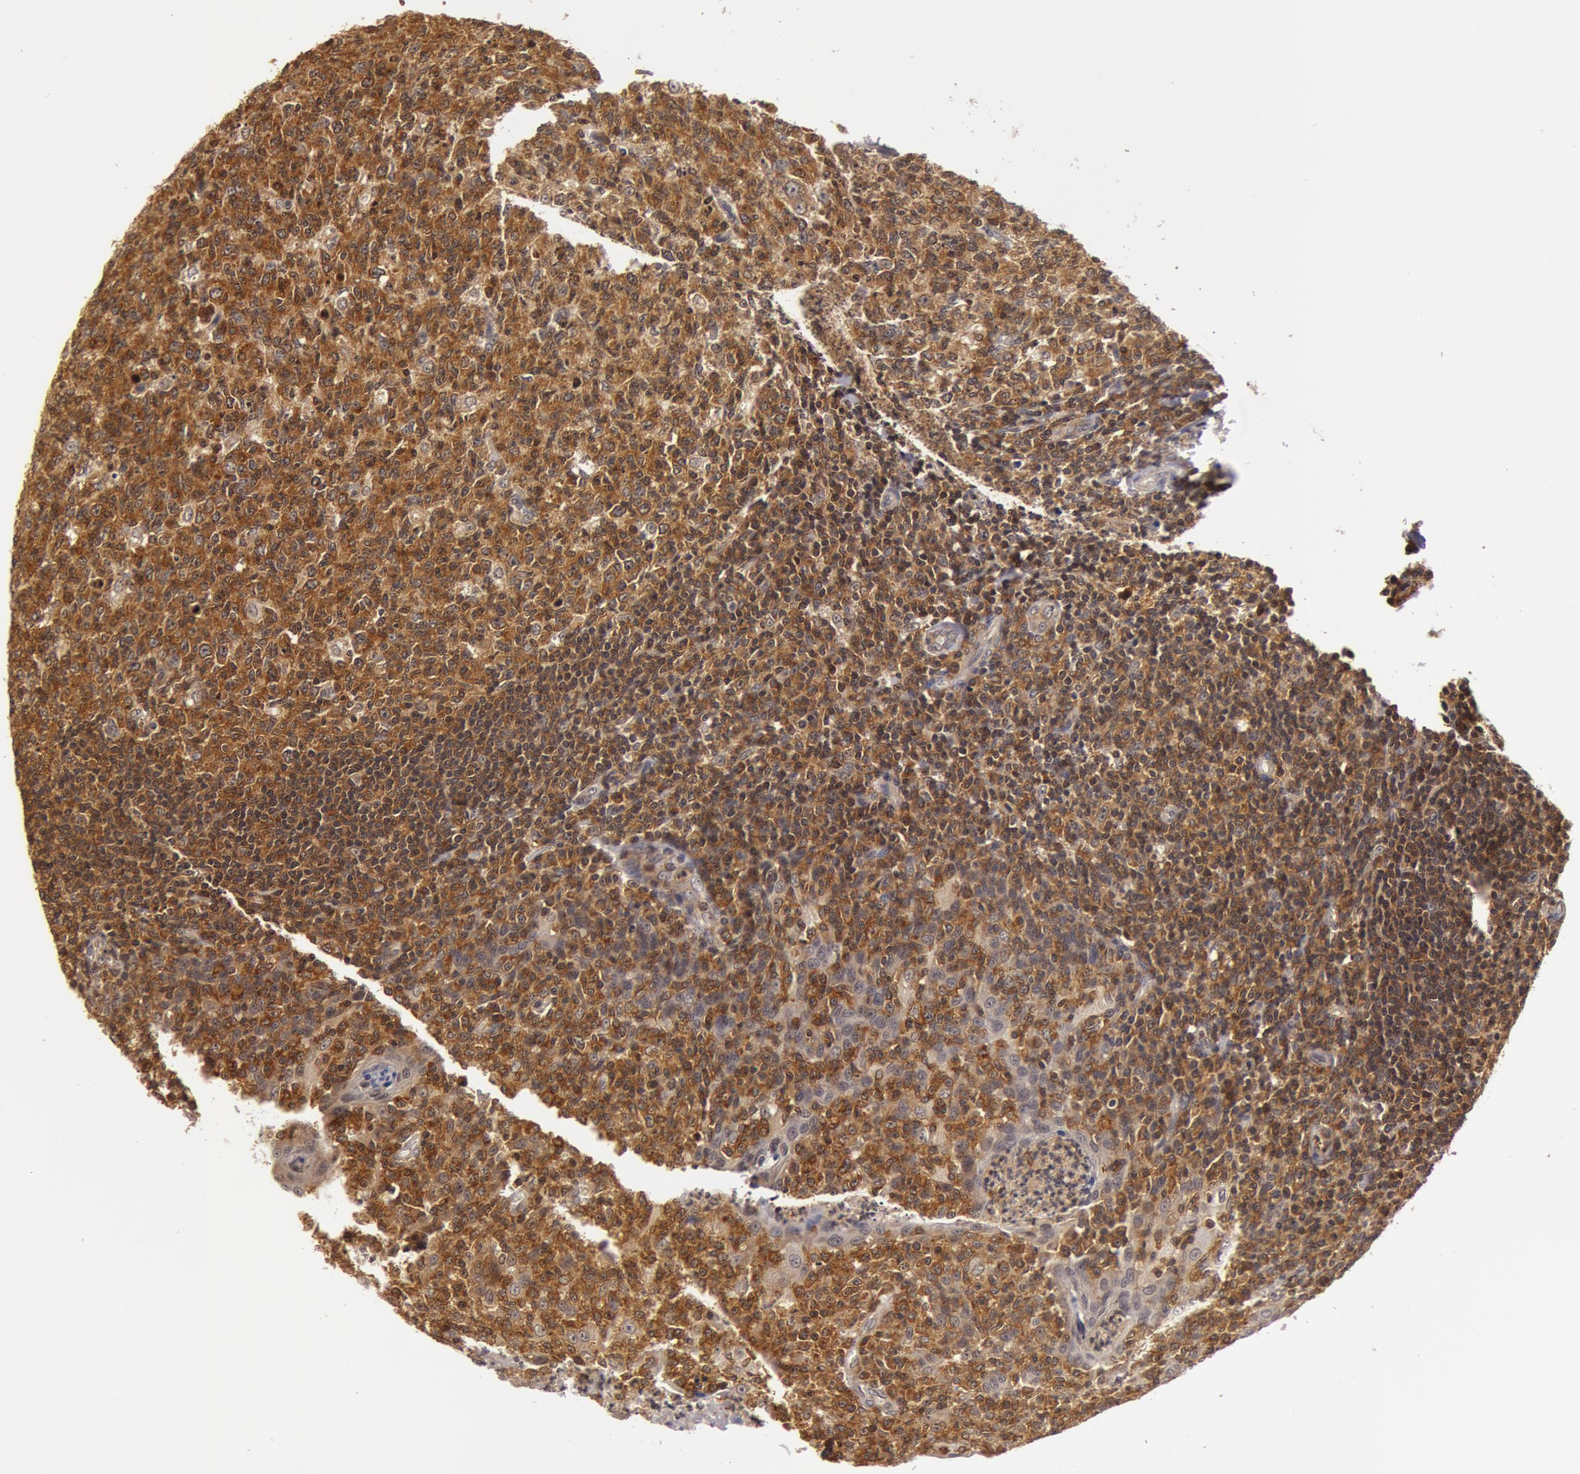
{"staining": {"intensity": "moderate", "quantity": ">75%", "location": "cytoplasmic/membranous"}, "tissue": "tonsil", "cell_type": "Germinal center cells", "image_type": "normal", "snomed": [{"axis": "morphology", "description": "Normal tissue, NOS"}, {"axis": "topography", "description": "Tonsil"}], "caption": "Human tonsil stained for a protein (brown) shows moderate cytoplasmic/membranous positive expression in about >75% of germinal center cells.", "gene": "ZNF350", "patient": {"sex": "male", "age": 6}}